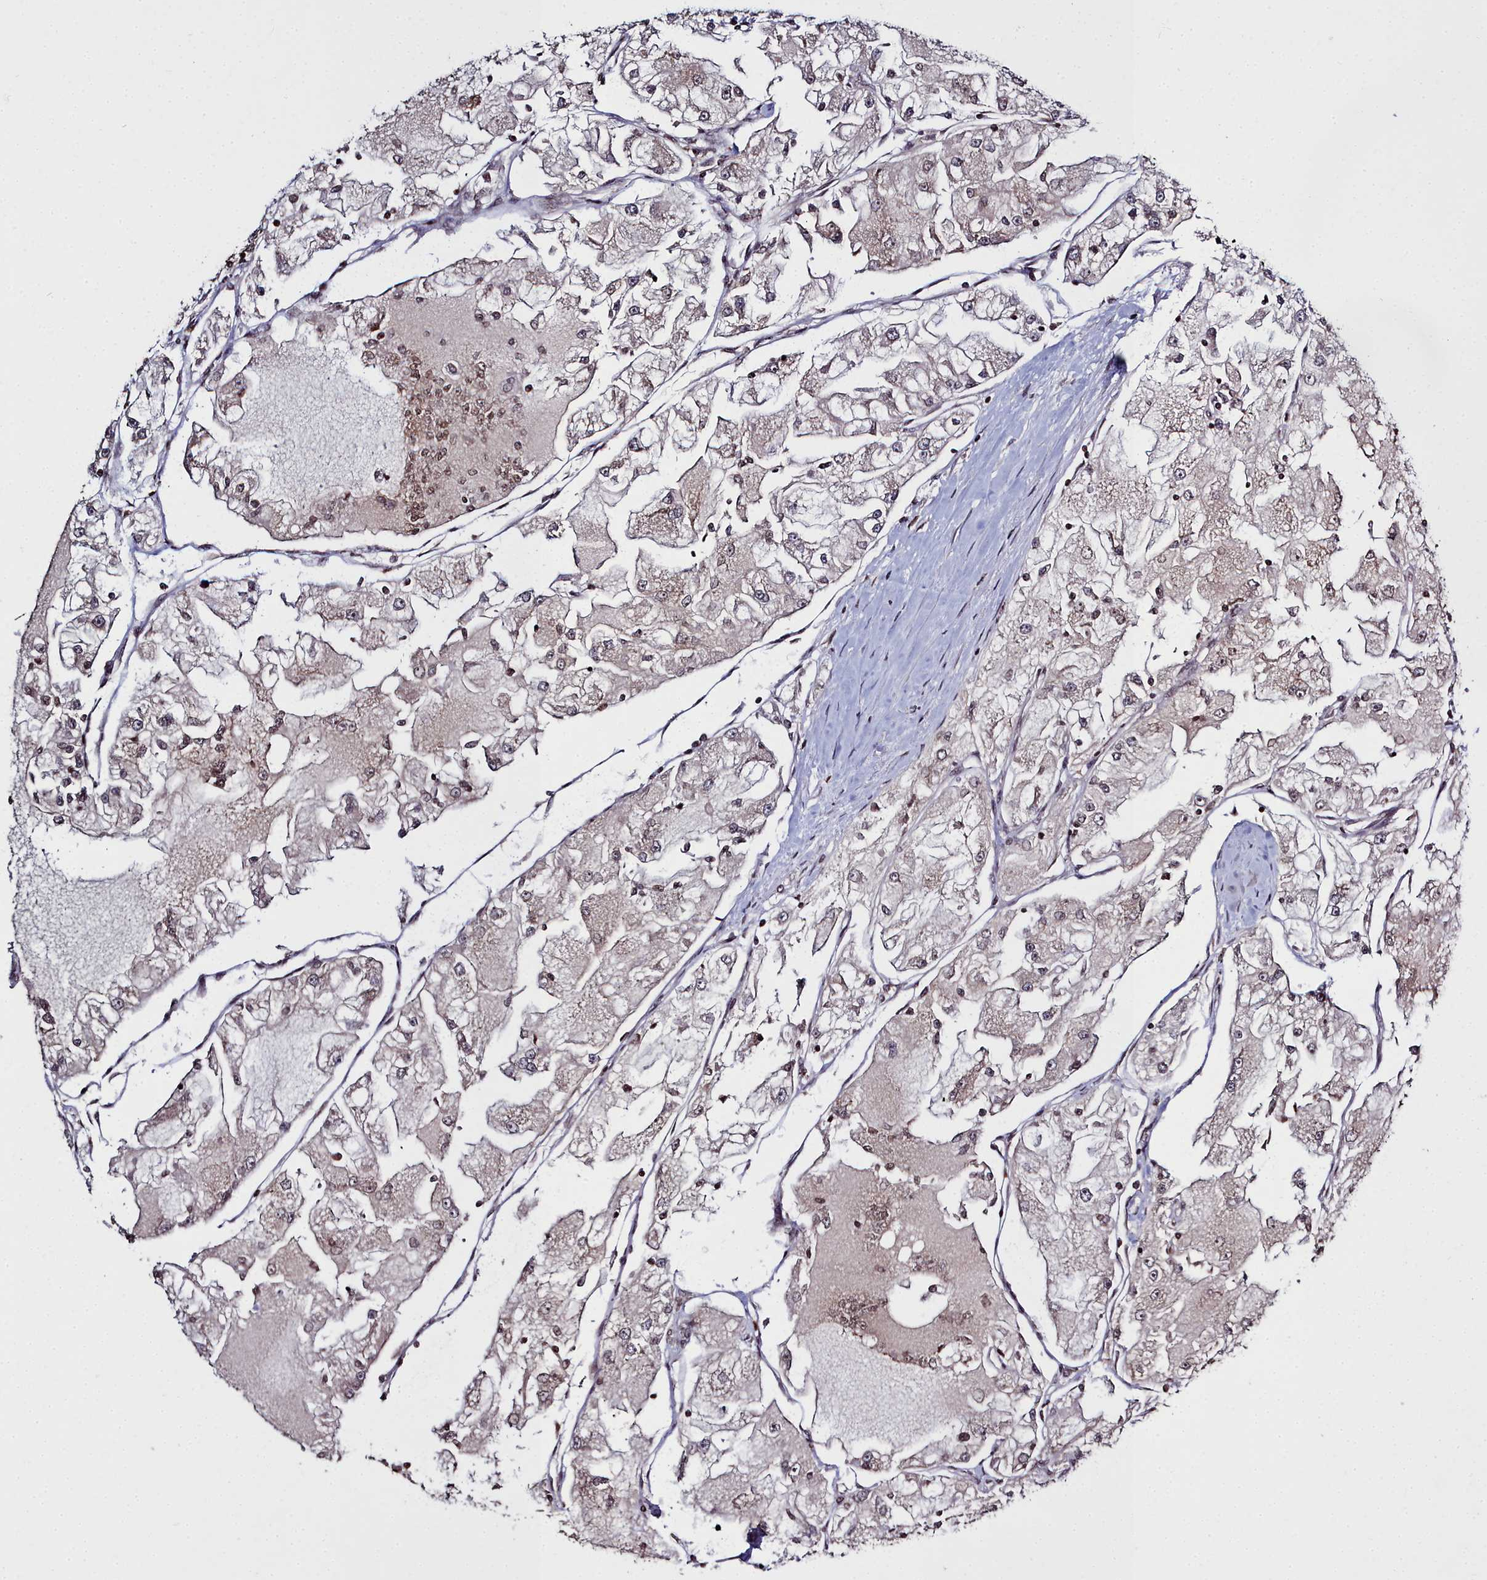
{"staining": {"intensity": "weak", "quantity": ">75%", "location": "nuclear"}, "tissue": "renal cancer", "cell_type": "Tumor cells", "image_type": "cancer", "snomed": [{"axis": "morphology", "description": "Adenocarcinoma, NOS"}, {"axis": "topography", "description": "Kidney"}], "caption": "This micrograph demonstrates IHC staining of human renal adenocarcinoma, with low weak nuclear positivity in about >75% of tumor cells.", "gene": "FZD4", "patient": {"sex": "female", "age": 72}}